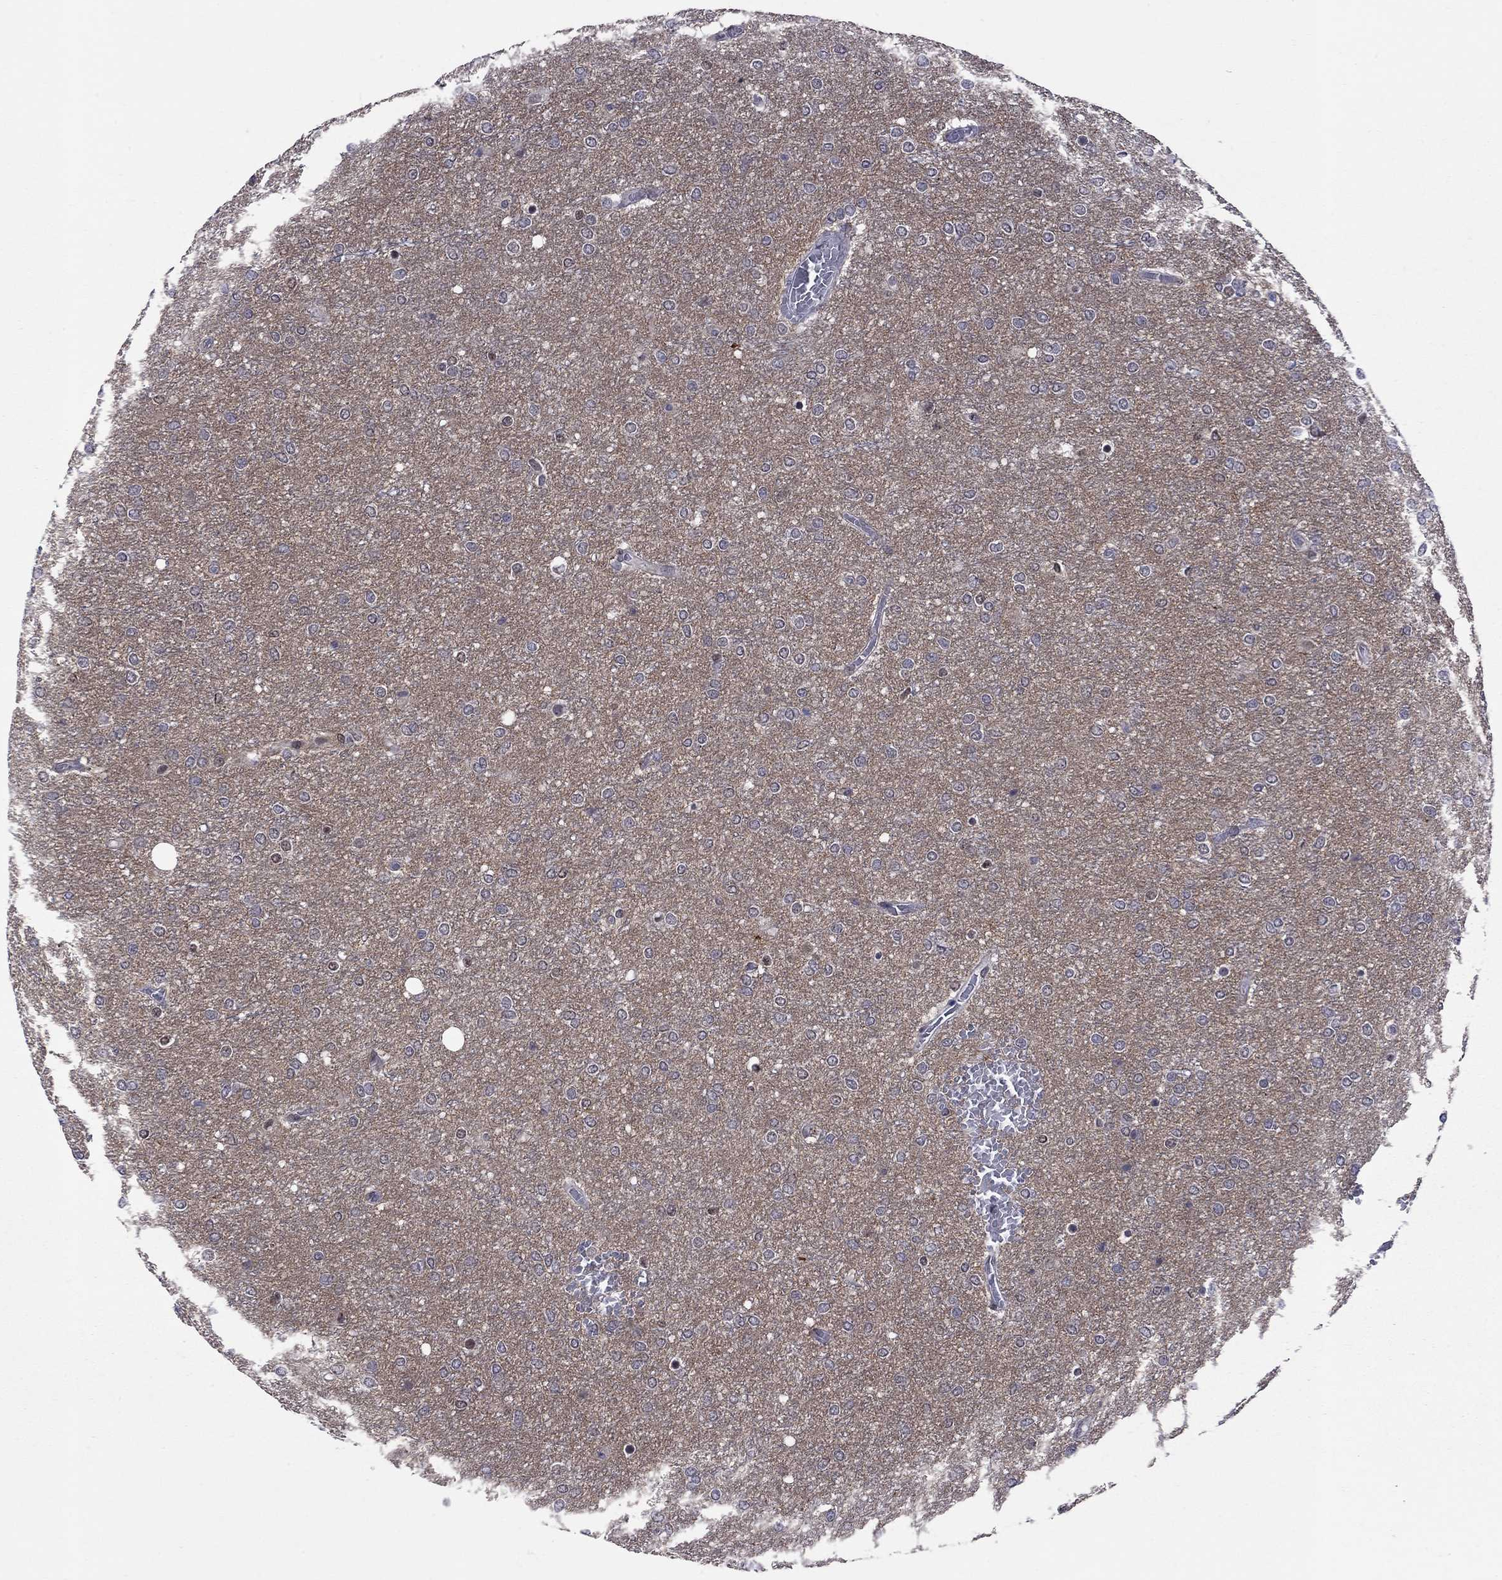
{"staining": {"intensity": "negative", "quantity": "none", "location": "none"}, "tissue": "glioma", "cell_type": "Tumor cells", "image_type": "cancer", "snomed": [{"axis": "morphology", "description": "Glioma, malignant, High grade"}, {"axis": "topography", "description": "Brain"}], "caption": "Glioma was stained to show a protein in brown. There is no significant expression in tumor cells. (Brightfield microscopy of DAB immunohistochemistry (IHC) at high magnification).", "gene": "TAF9", "patient": {"sex": "female", "age": 61}}